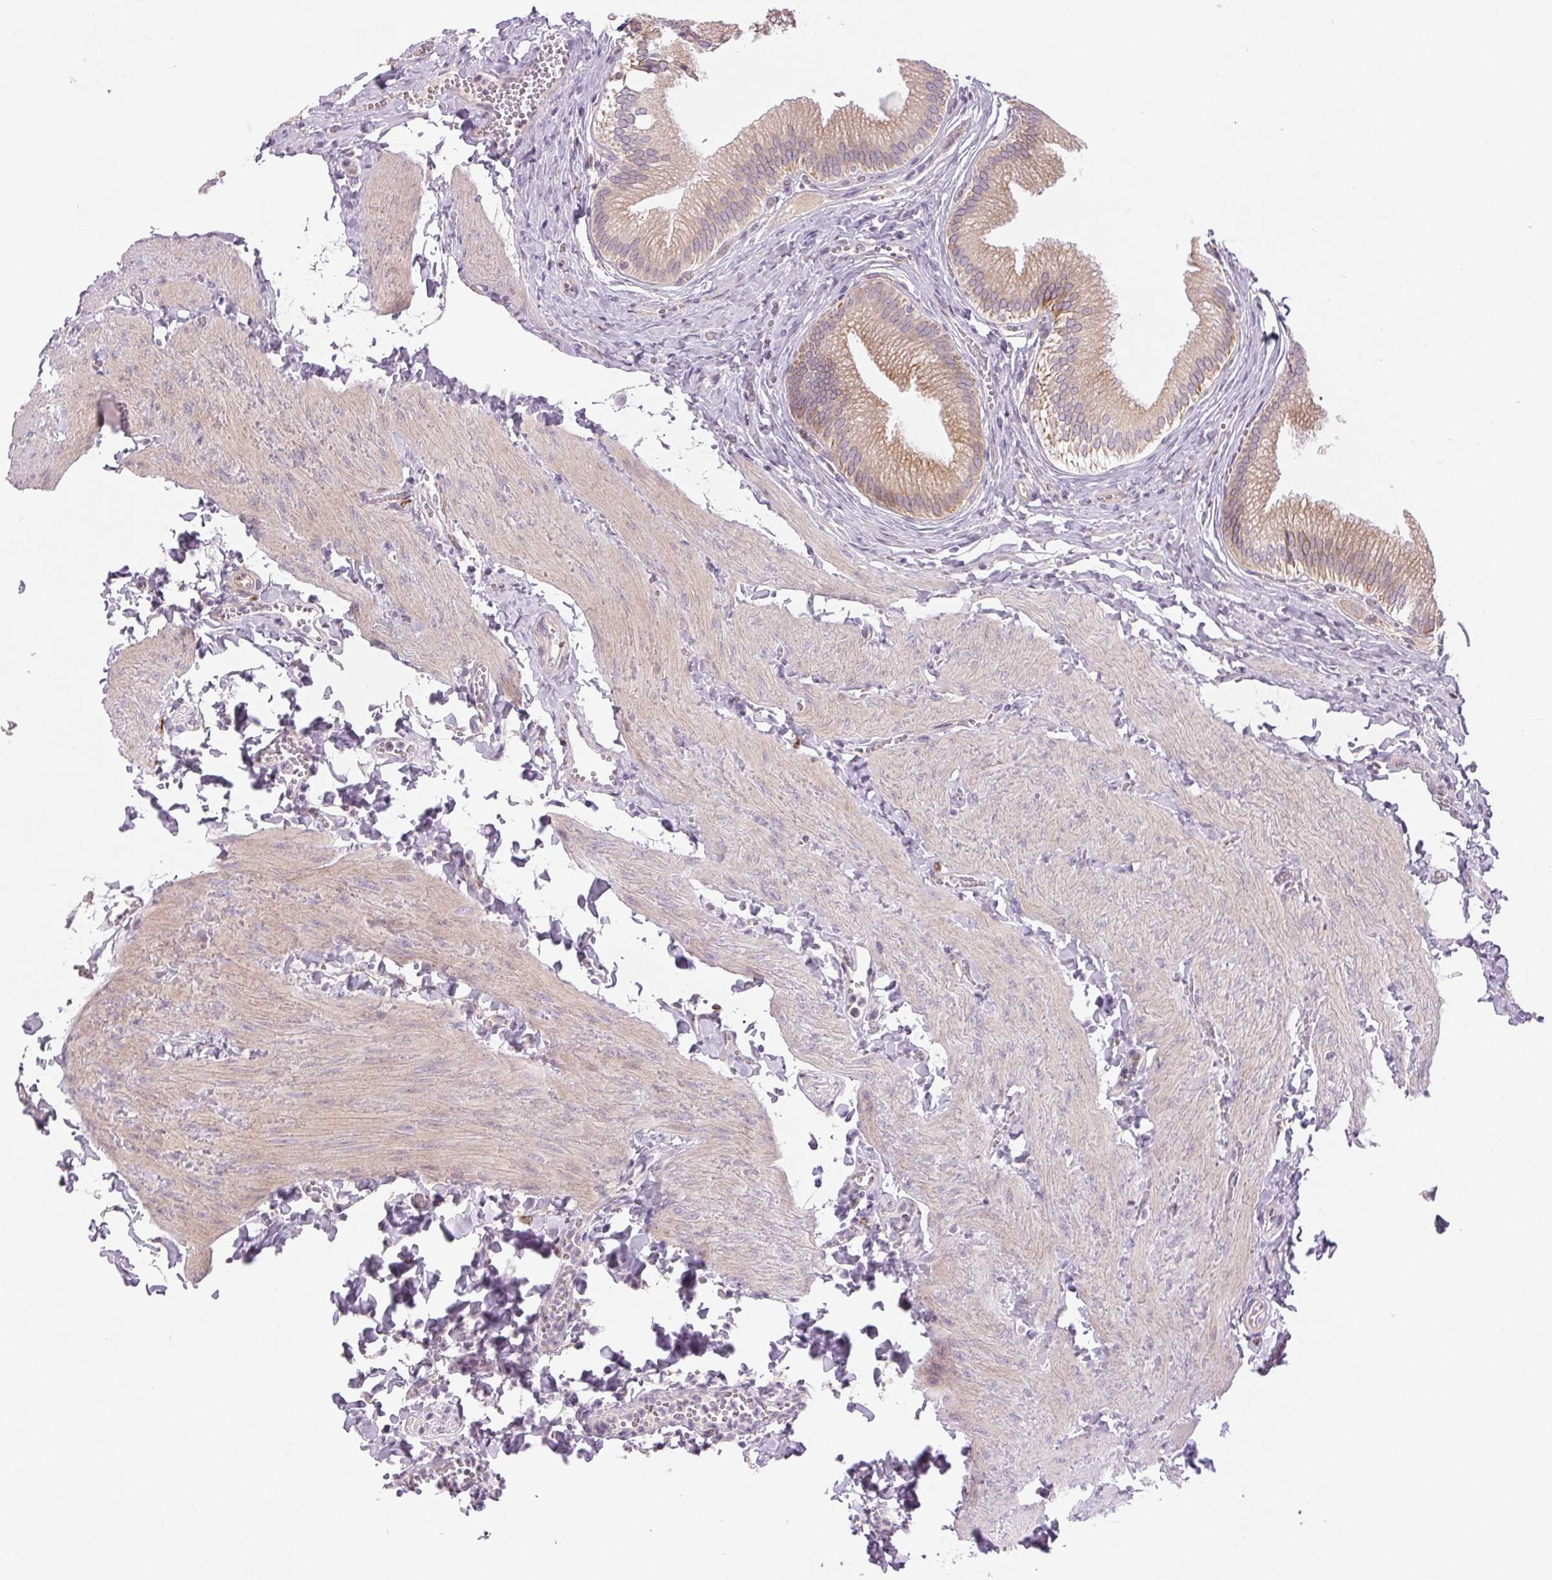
{"staining": {"intensity": "weak", "quantity": ">75%", "location": "cytoplasmic/membranous"}, "tissue": "gallbladder", "cell_type": "Glandular cells", "image_type": "normal", "snomed": [{"axis": "morphology", "description": "Normal tissue, NOS"}, {"axis": "topography", "description": "Gallbladder"}, {"axis": "topography", "description": "Peripheral nerve tissue"}], "caption": "IHC (DAB) staining of normal gallbladder shows weak cytoplasmic/membranous protein expression in approximately >75% of glandular cells.", "gene": "METTL17", "patient": {"sex": "male", "age": 17}}